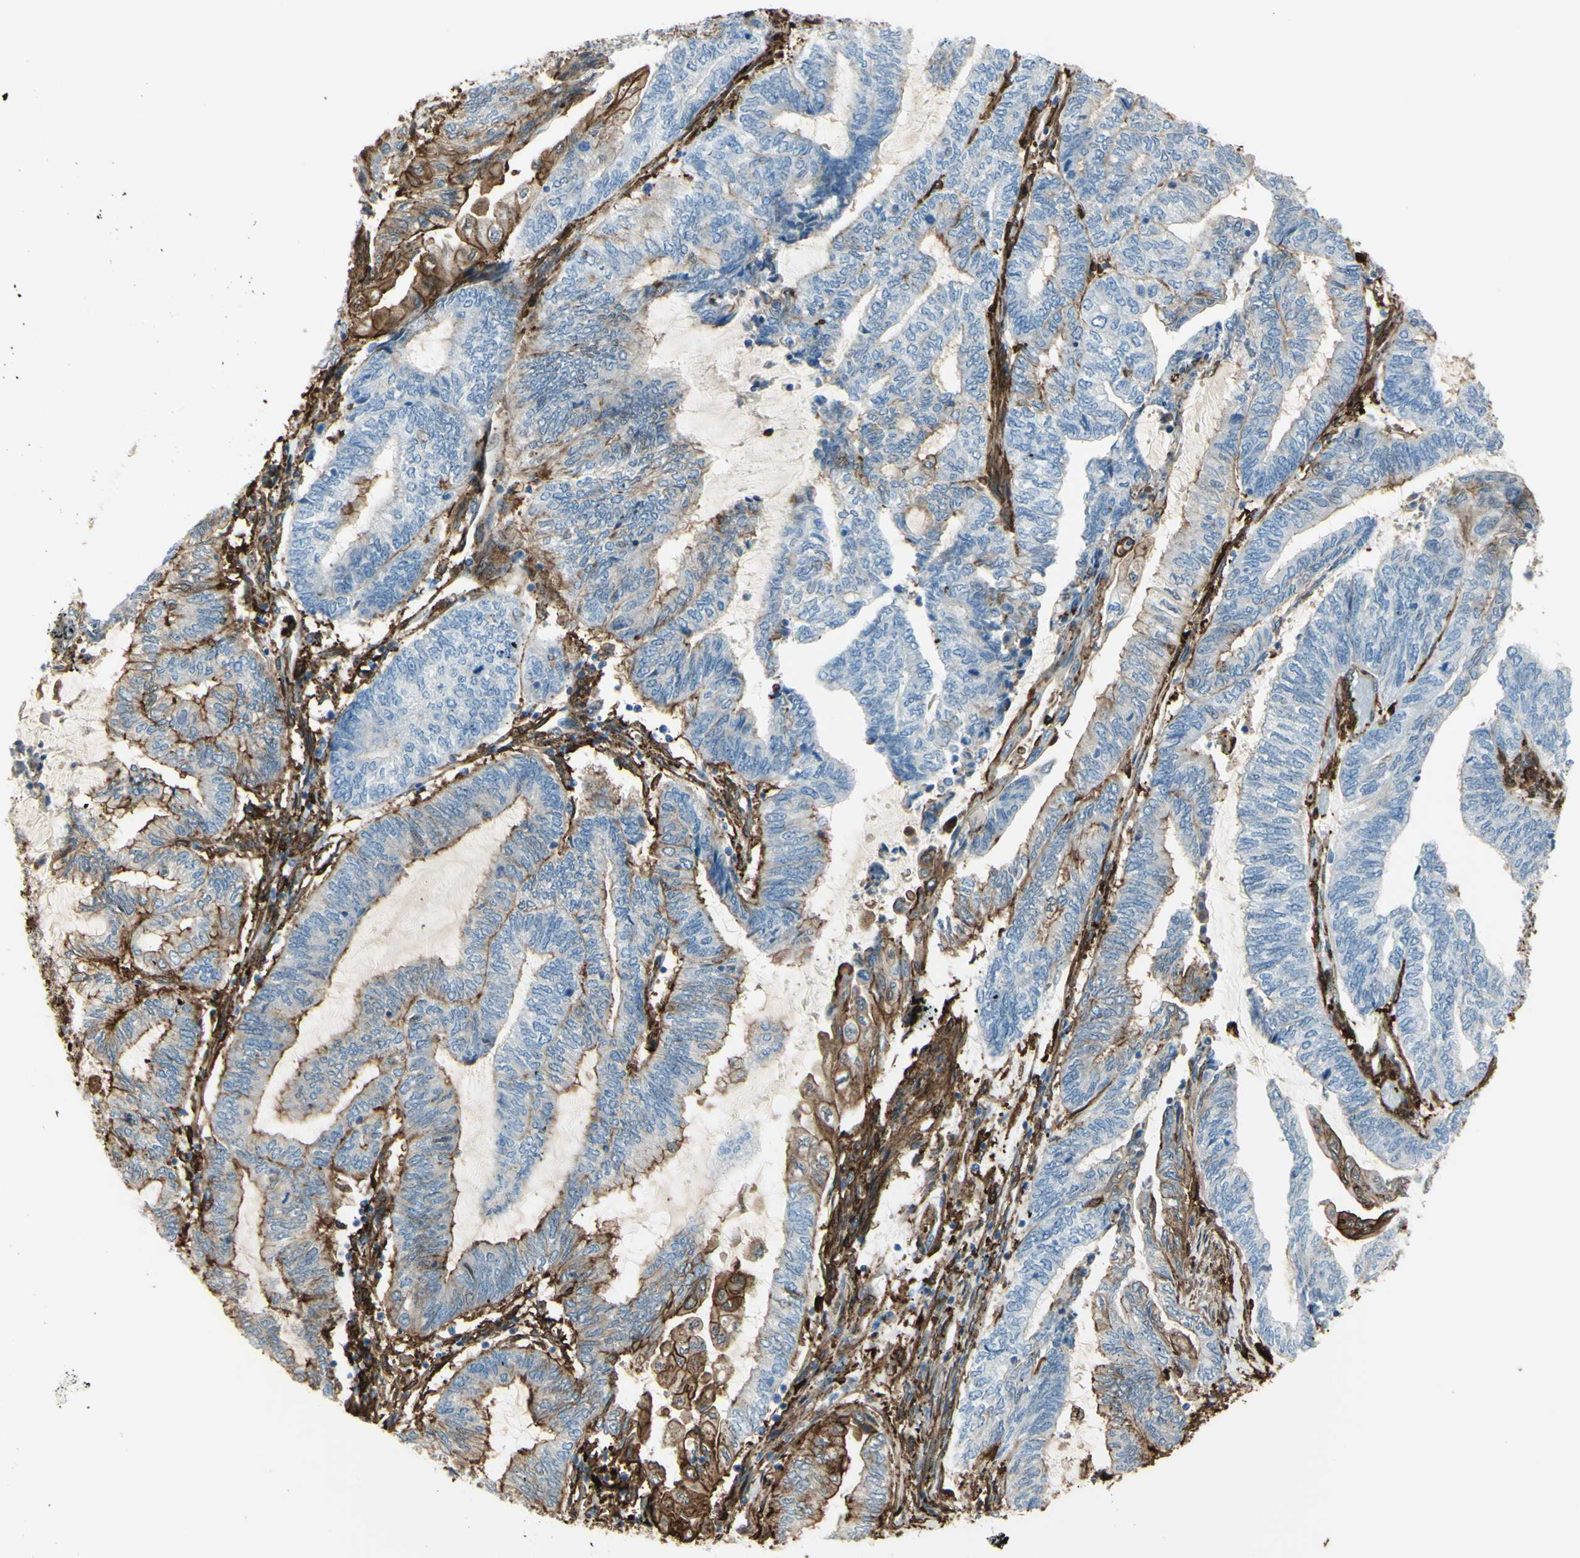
{"staining": {"intensity": "negative", "quantity": "none", "location": "none"}, "tissue": "endometrial cancer", "cell_type": "Tumor cells", "image_type": "cancer", "snomed": [{"axis": "morphology", "description": "Adenocarcinoma, NOS"}, {"axis": "topography", "description": "Uterus"}, {"axis": "topography", "description": "Endometrium"}], "caption": "Histopathology image shows no significant protein positivity in tumor cells of adenocarcinoma (endometrial).", "gene": "GSN", "patient": {"sex": "female", "age": 70}}